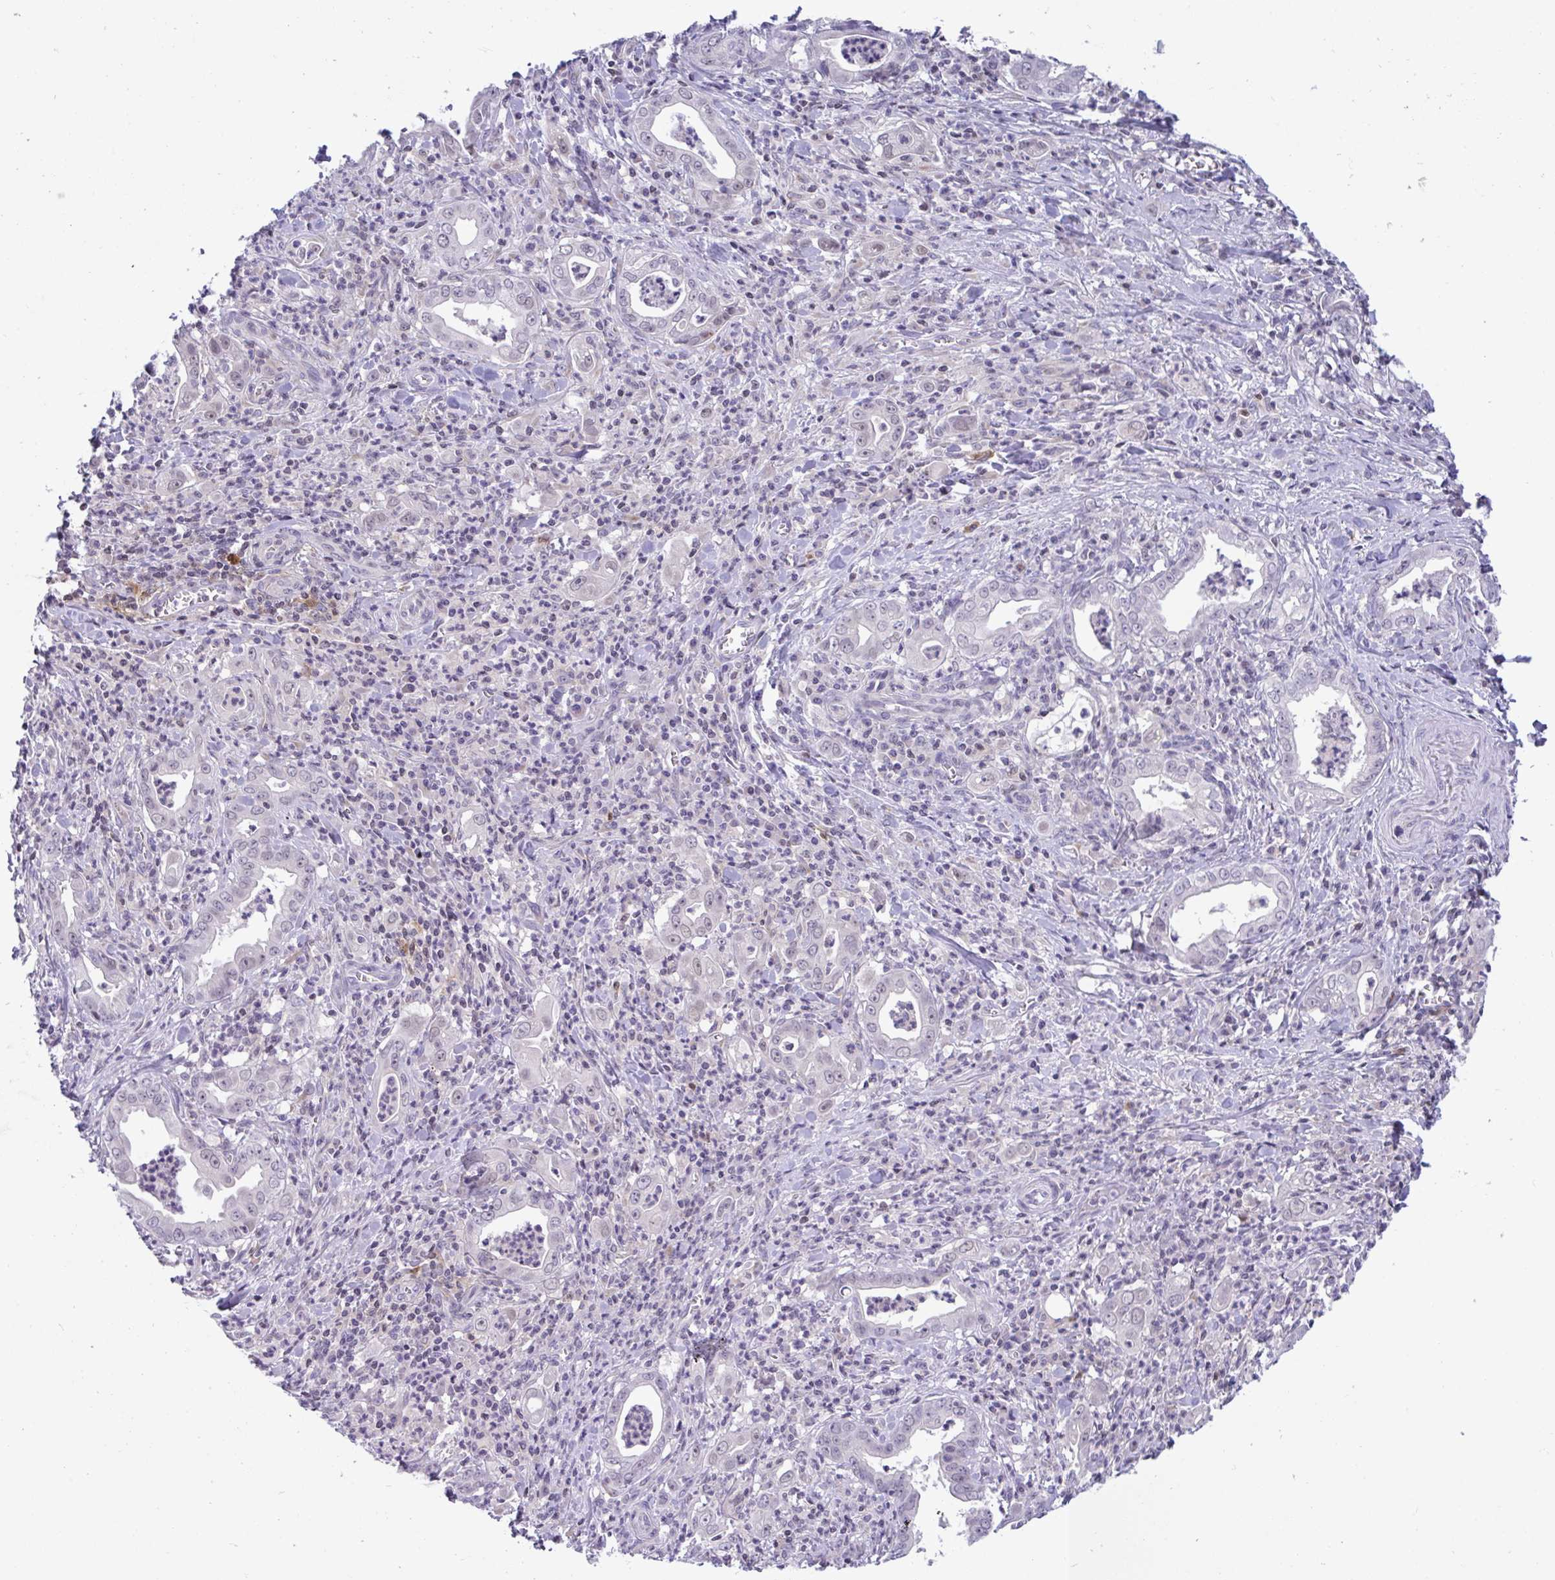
{"staining": {"intensity": "negative", "quantity": "none", "location": "none"}, "tissue": "stomach cancer", "cell_type": "Tumor cells", "image_type": "cancer", "snomed": [{"axis": "morphology", "description": "Adenocarcinoma, NOS"}, {"axis": "topography", "description": "Stomach, upper"}], "caption": "A high-resolution histopathology image shows immunohistochemistry (IHC) staining of stomach adenocarcinoma, which reveals no significant staining in tumor cells.", "gene": "SNX11", "patient": {"sex": "female", "age": 79}}